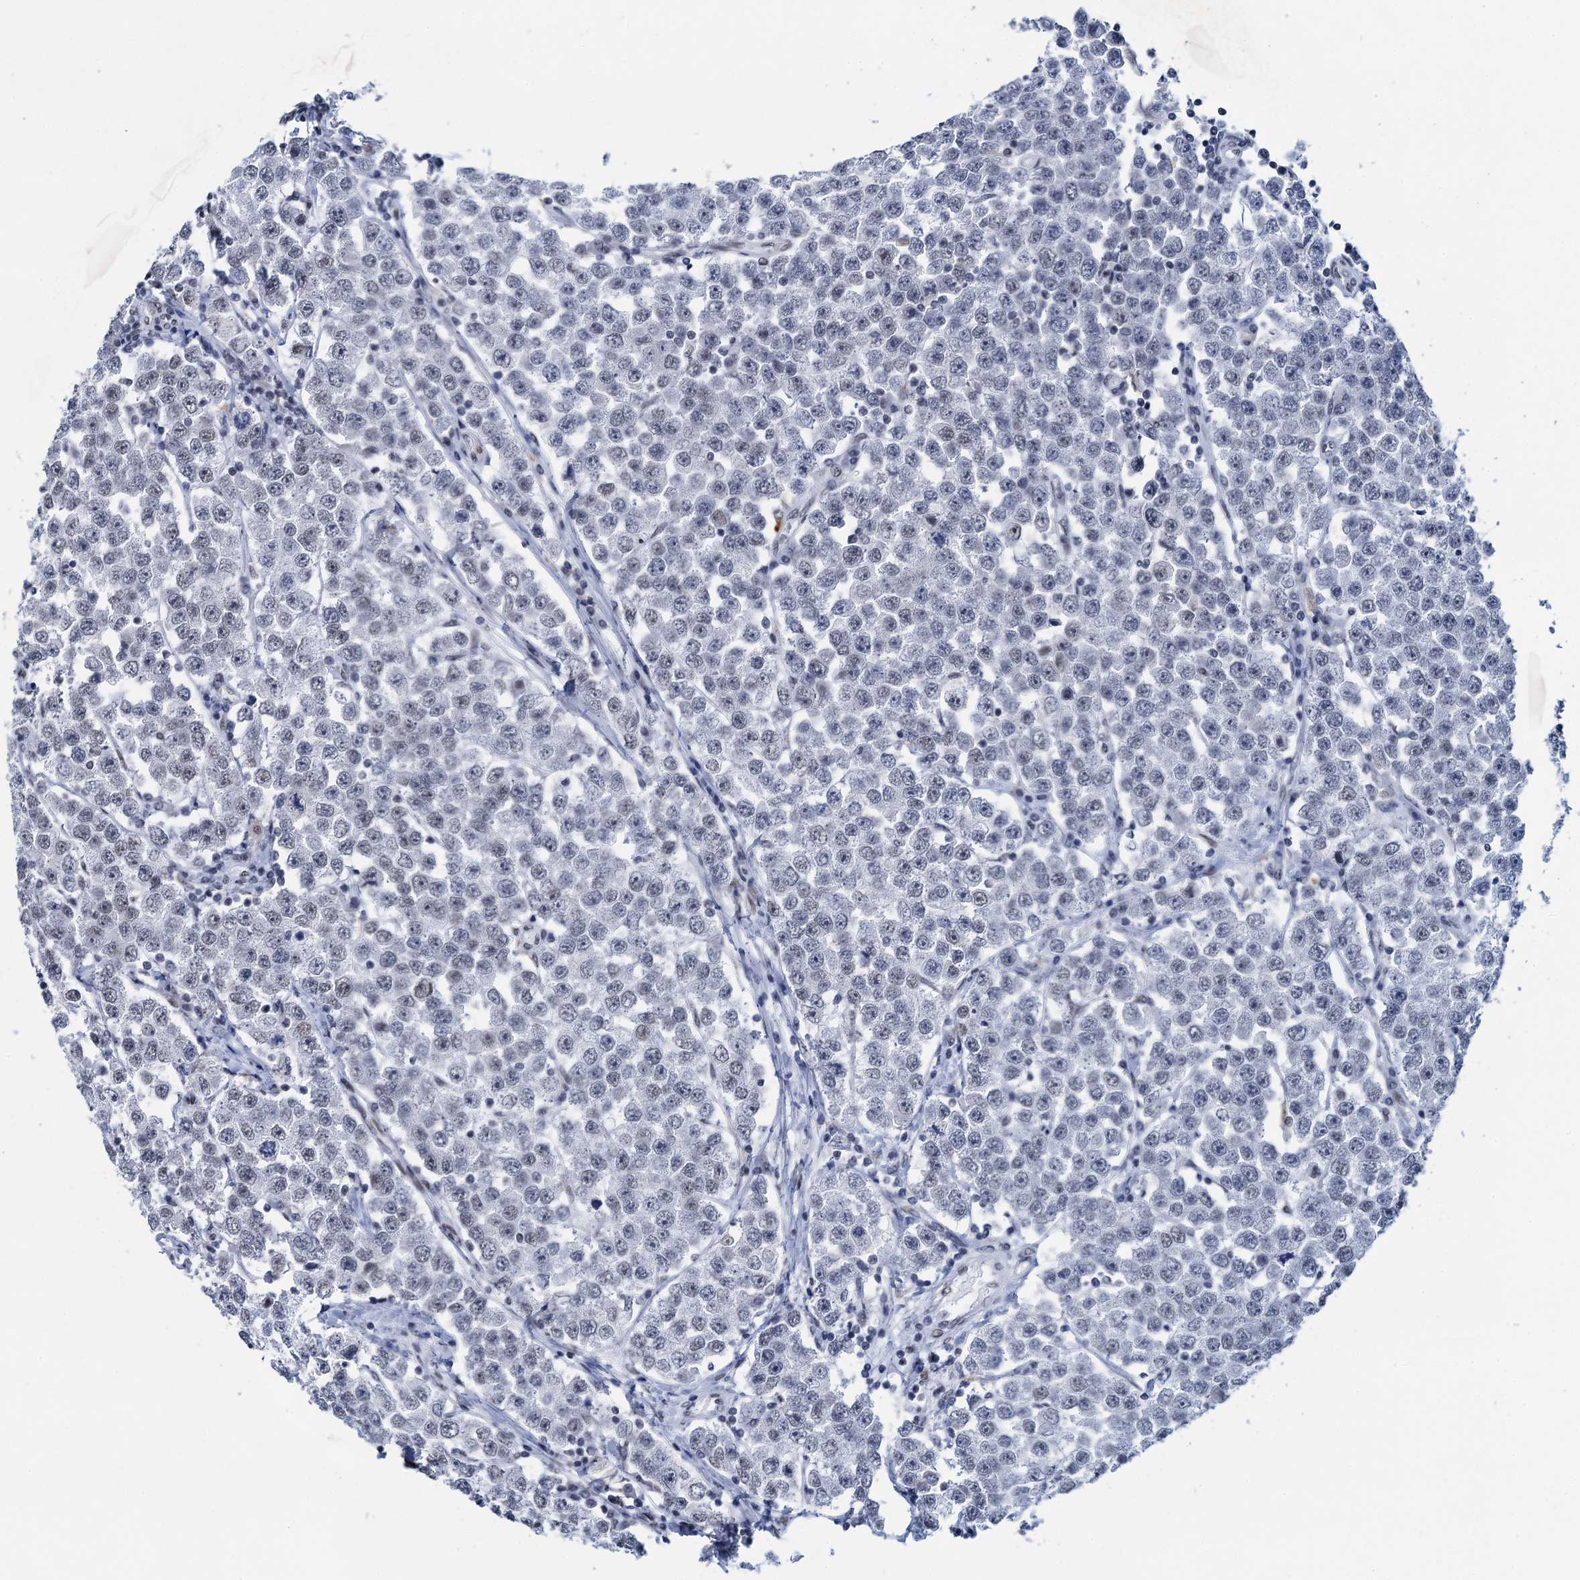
{"staining": {"intensity": "negative", "quantity": "none", "location": "none"}, "tissue": "testis cancer", "cell_type": "Tumor cells", "image_type": "cancer", "snomed": [{"axis": "morphology", "description": "Seminoma, NOS"}, {"axis": "topography", "description": "Testis"}], "caption": "DAB immunohistochemical staining of testis cancer displays no significant staining in tumor cells.", "gene": "HNRNPUL2", "patient": {"sex": "male", "age": 28}}